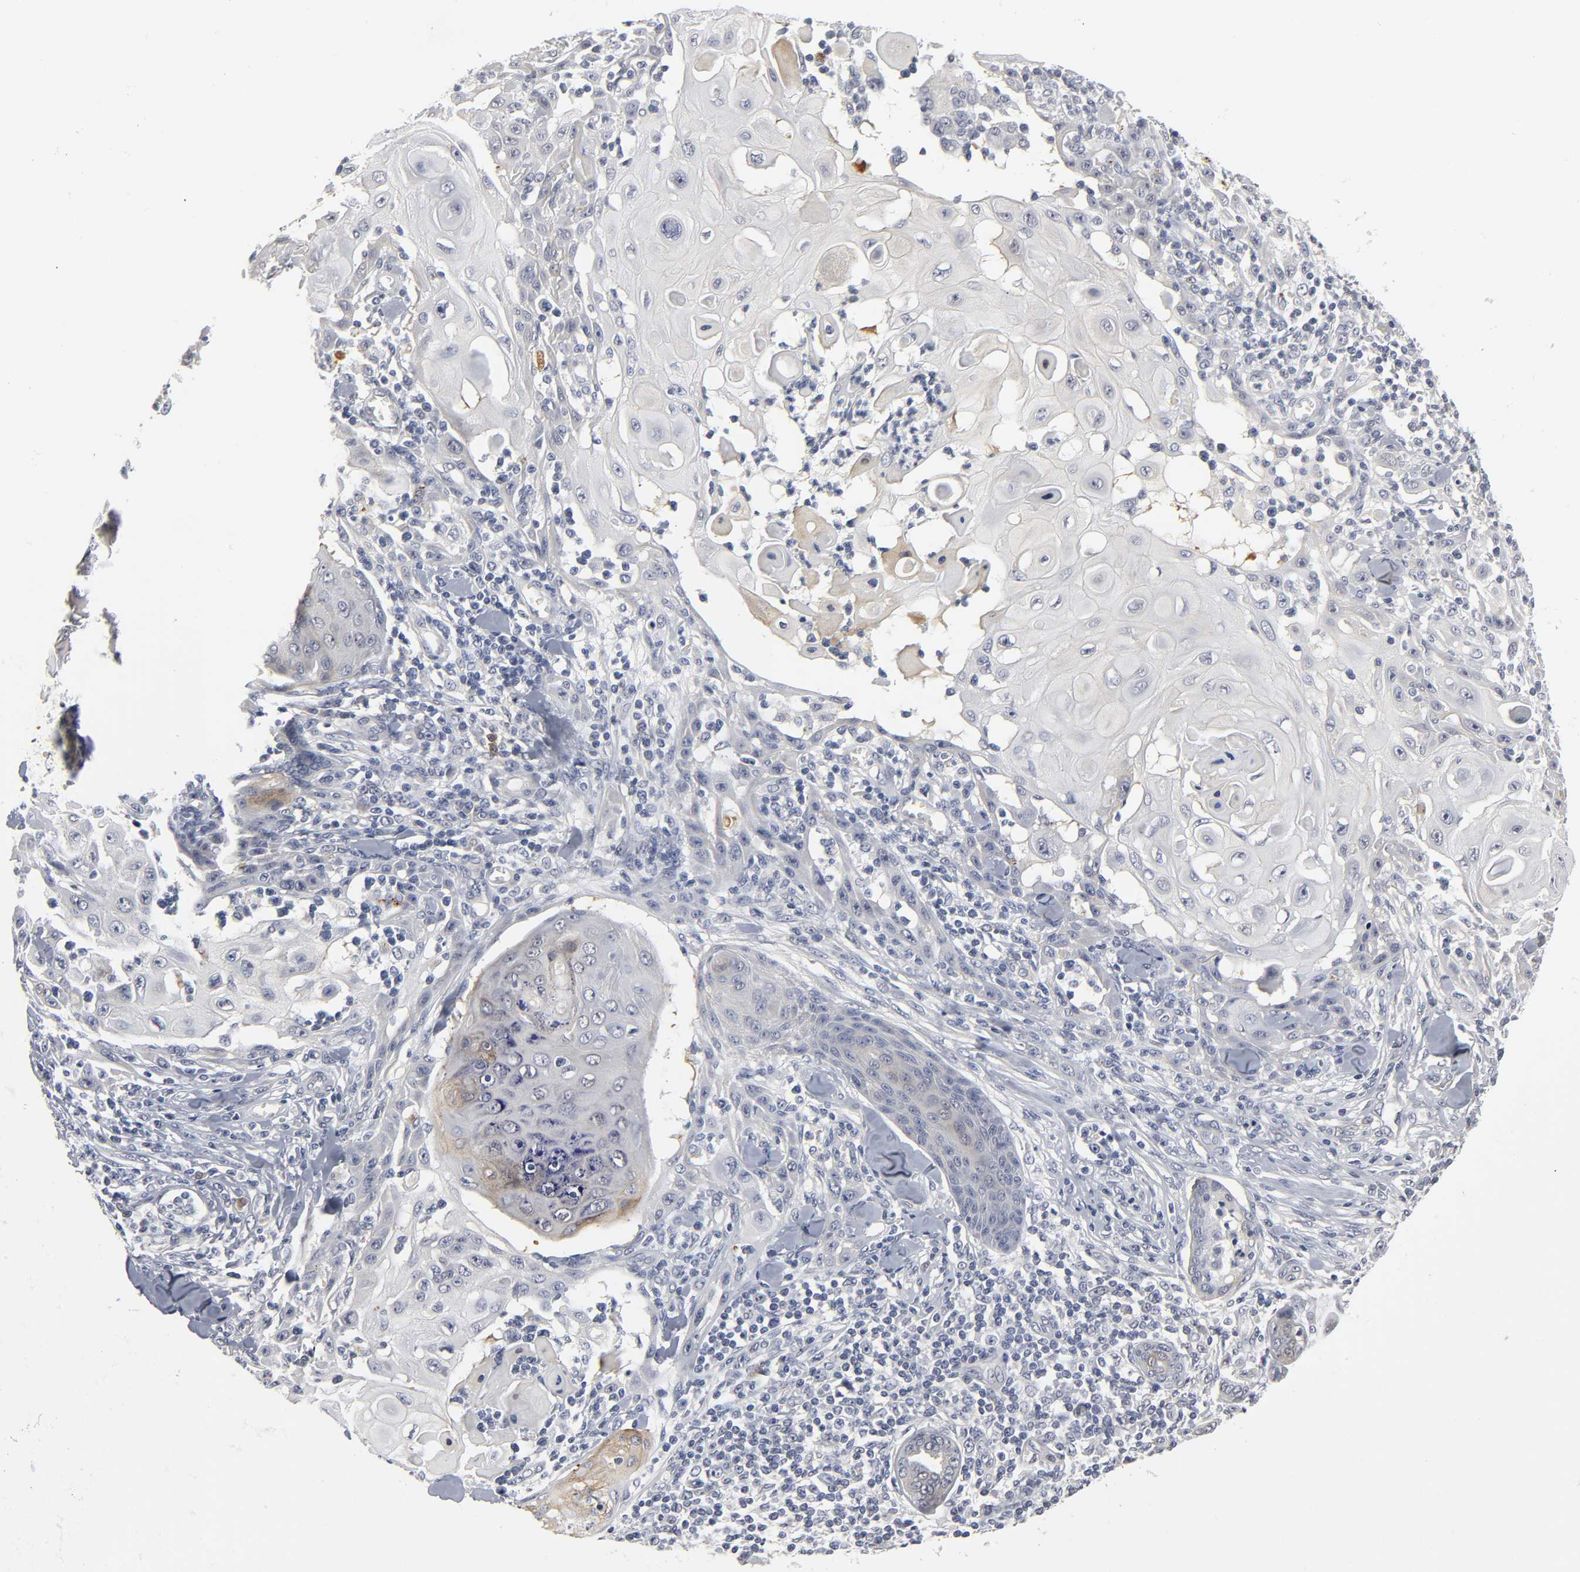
{"staining": {"intensity": "weak", "quantity": "<25%", "location": "cytoplasmic/membranous"}, "tissue": "skin cancer", "cell_type": "Tumor cells", "image_type": "cancer", "snomed": [{"axis": "morphology", "description": "Squamous cell carcinoma, NOS"}, {"axis": "topography", "description": "Skin"}], "caption": "Human skin cancer stained for a protein using IHC displays no expression in tumor cells.", "gene": "PDLIM3", "patient": {"sex": "male", "age": 24}}